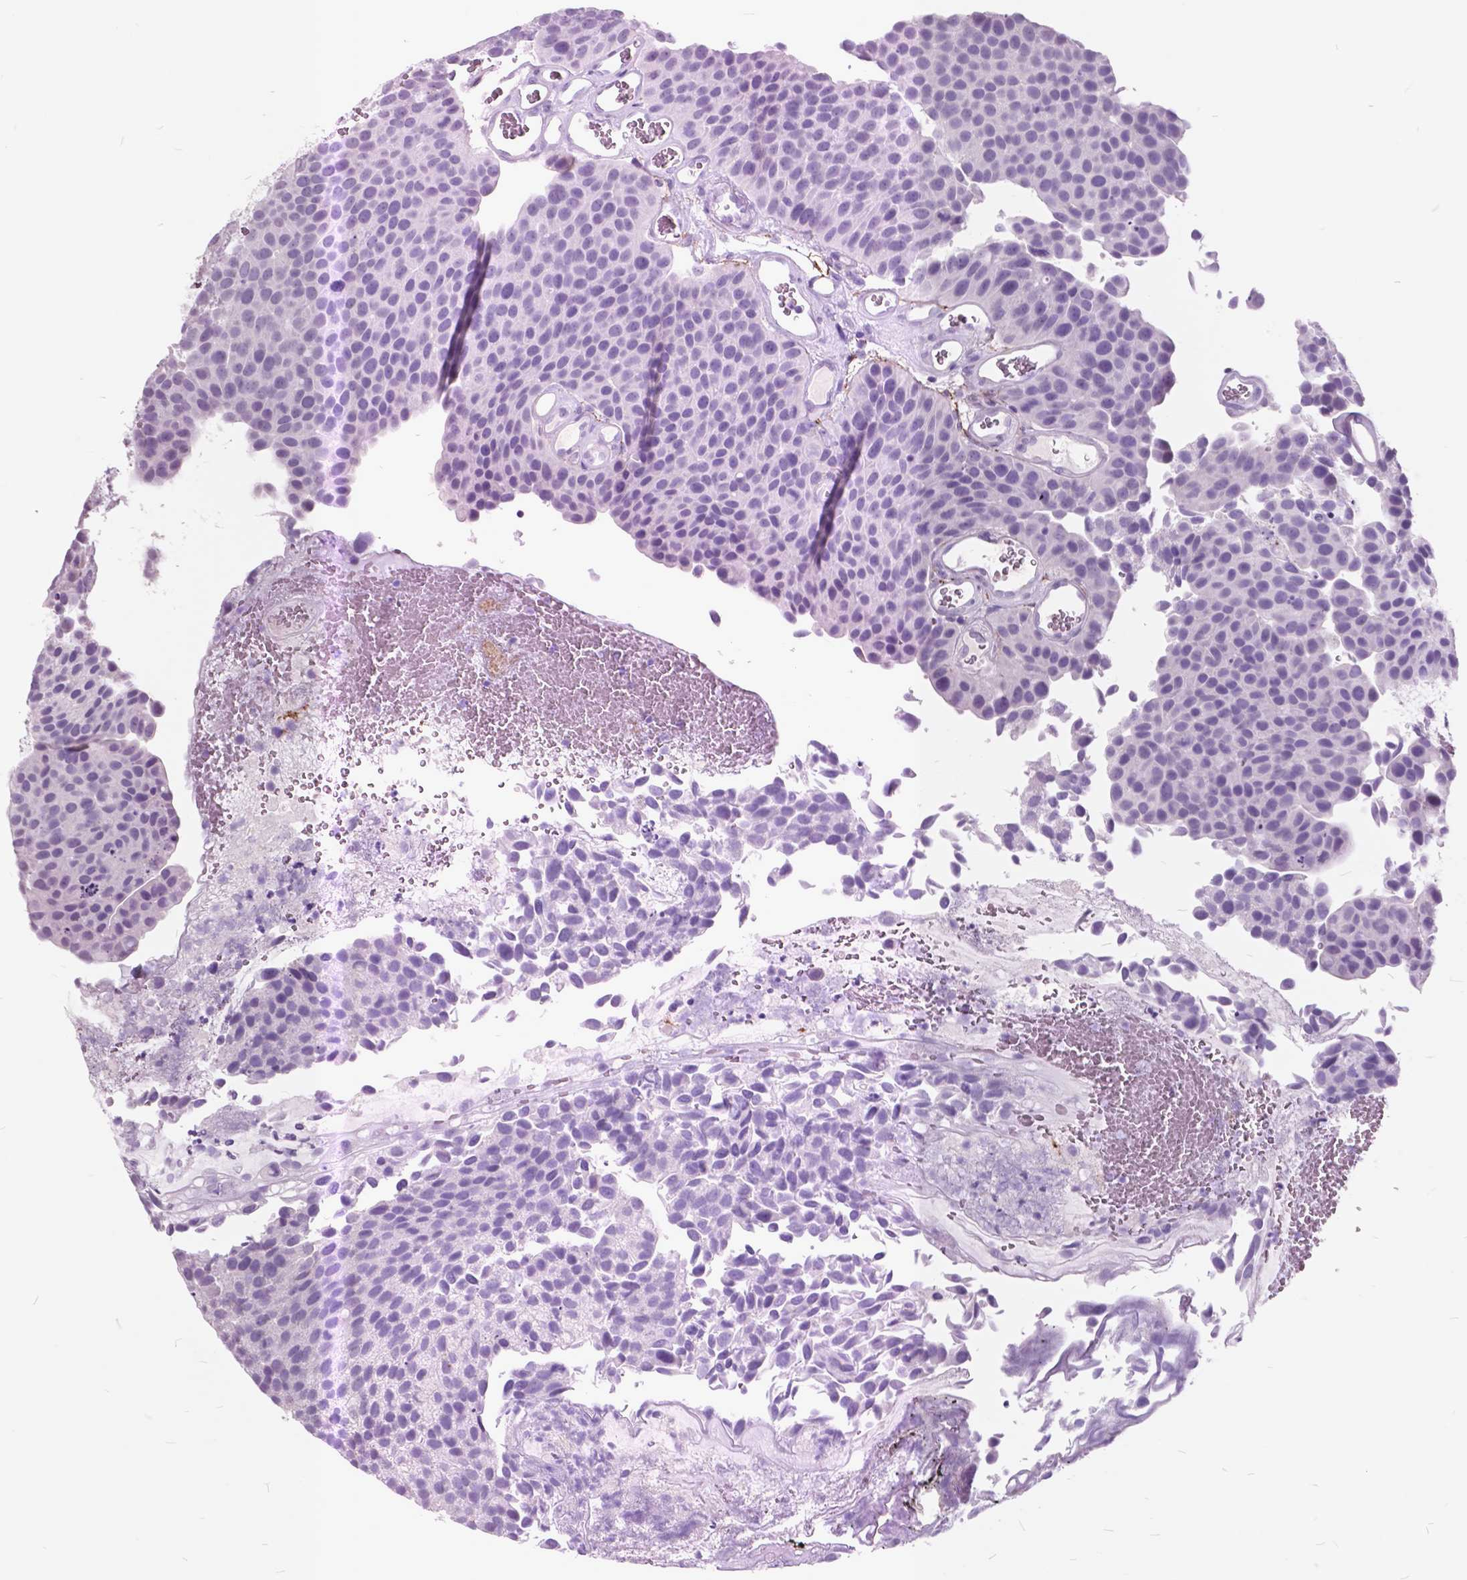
{"staining": {"intensity": "negative", "quantity": "none", "location": "none"}, "tissue": "urothelial cancer", "cell_type": "Tumor cells", "image_type": "cancer", "snomed": [{"axis": "morphology", "description": "Urothelial carcinoma, Low grade"}, {"axis": "topography", "description": "Urinary bladder"}], "caption": "Tumor cells are negative for brown protein staining in urothelial cancer.", "gene": "GDF9", "patient": {"sex": "female", "age": 69}}